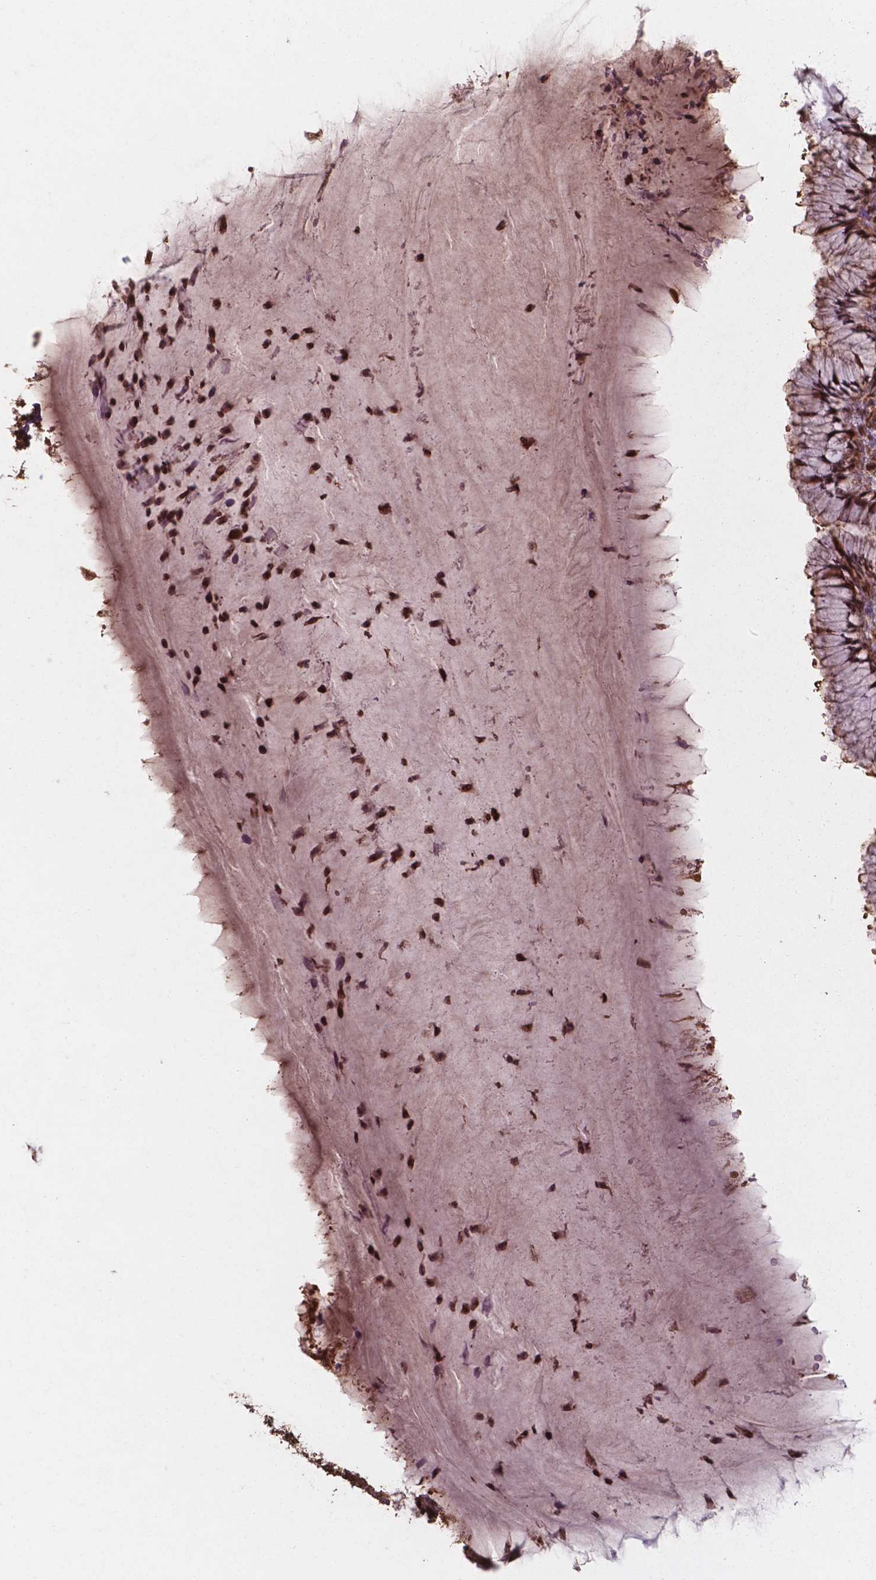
{"staining": {"intensity": "strong", "quantity": ">75%", "location": "nuclear"}, "tissue": "cervix", "cell_type": "Glandular cells", "image_type": "normal", "snomed": [{"axis": "morphology", "description": "Normal tissue, NOS"}, {"axis": "topography", "description": "Cervix"}], "caption": "Immunohistochemical staining of normal human cervix displays >75% levels of strong nuclear protein staining in approximately >75% of glandular cells. The protein is stained brown, and the nuclei are stained in blue (DAB IHC with brightfield microscopy, high magnification).", "gene": "CHP2", "patient": {"sex": "female", "age": 37}}